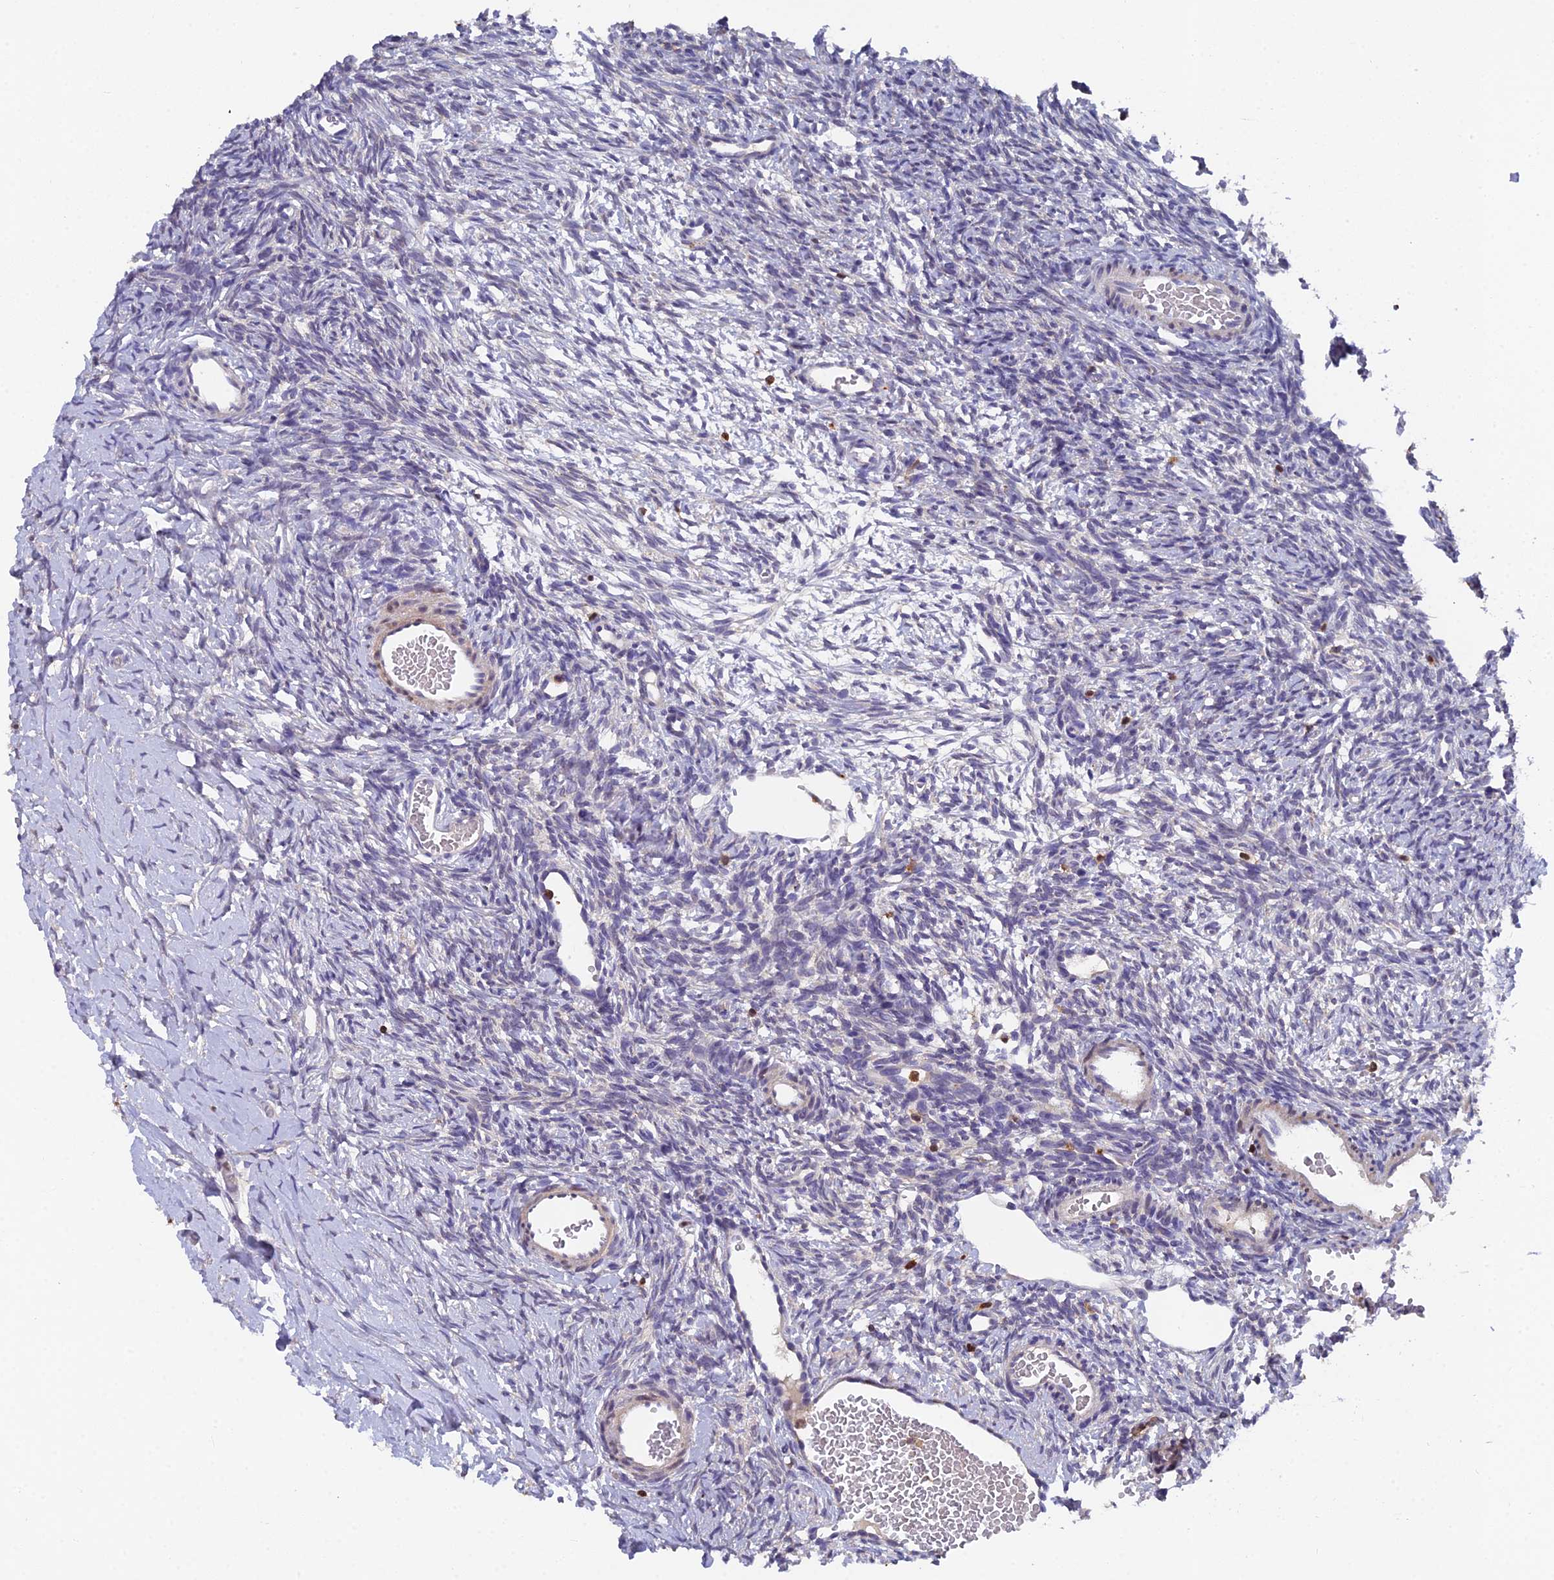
{"staining": {"intensity": "negative", "quantity": "none", "location": "none"}, "tissue": "ovary", "cell_type": "Follicle cells", "image_type": "normal", "snomed": [{"axis": "morphology", "description": "Normal tissue, NOS"}, {"axis": "topography", "description": "Ovary"}], "caption": "High power microscopy micrograph of an immunohistochemistry photomicrograph of normal ovary, revealing no significant positivity in follicle cells.", "gene": "GALK2", "patient": {"sex": "female", "age": 39}}